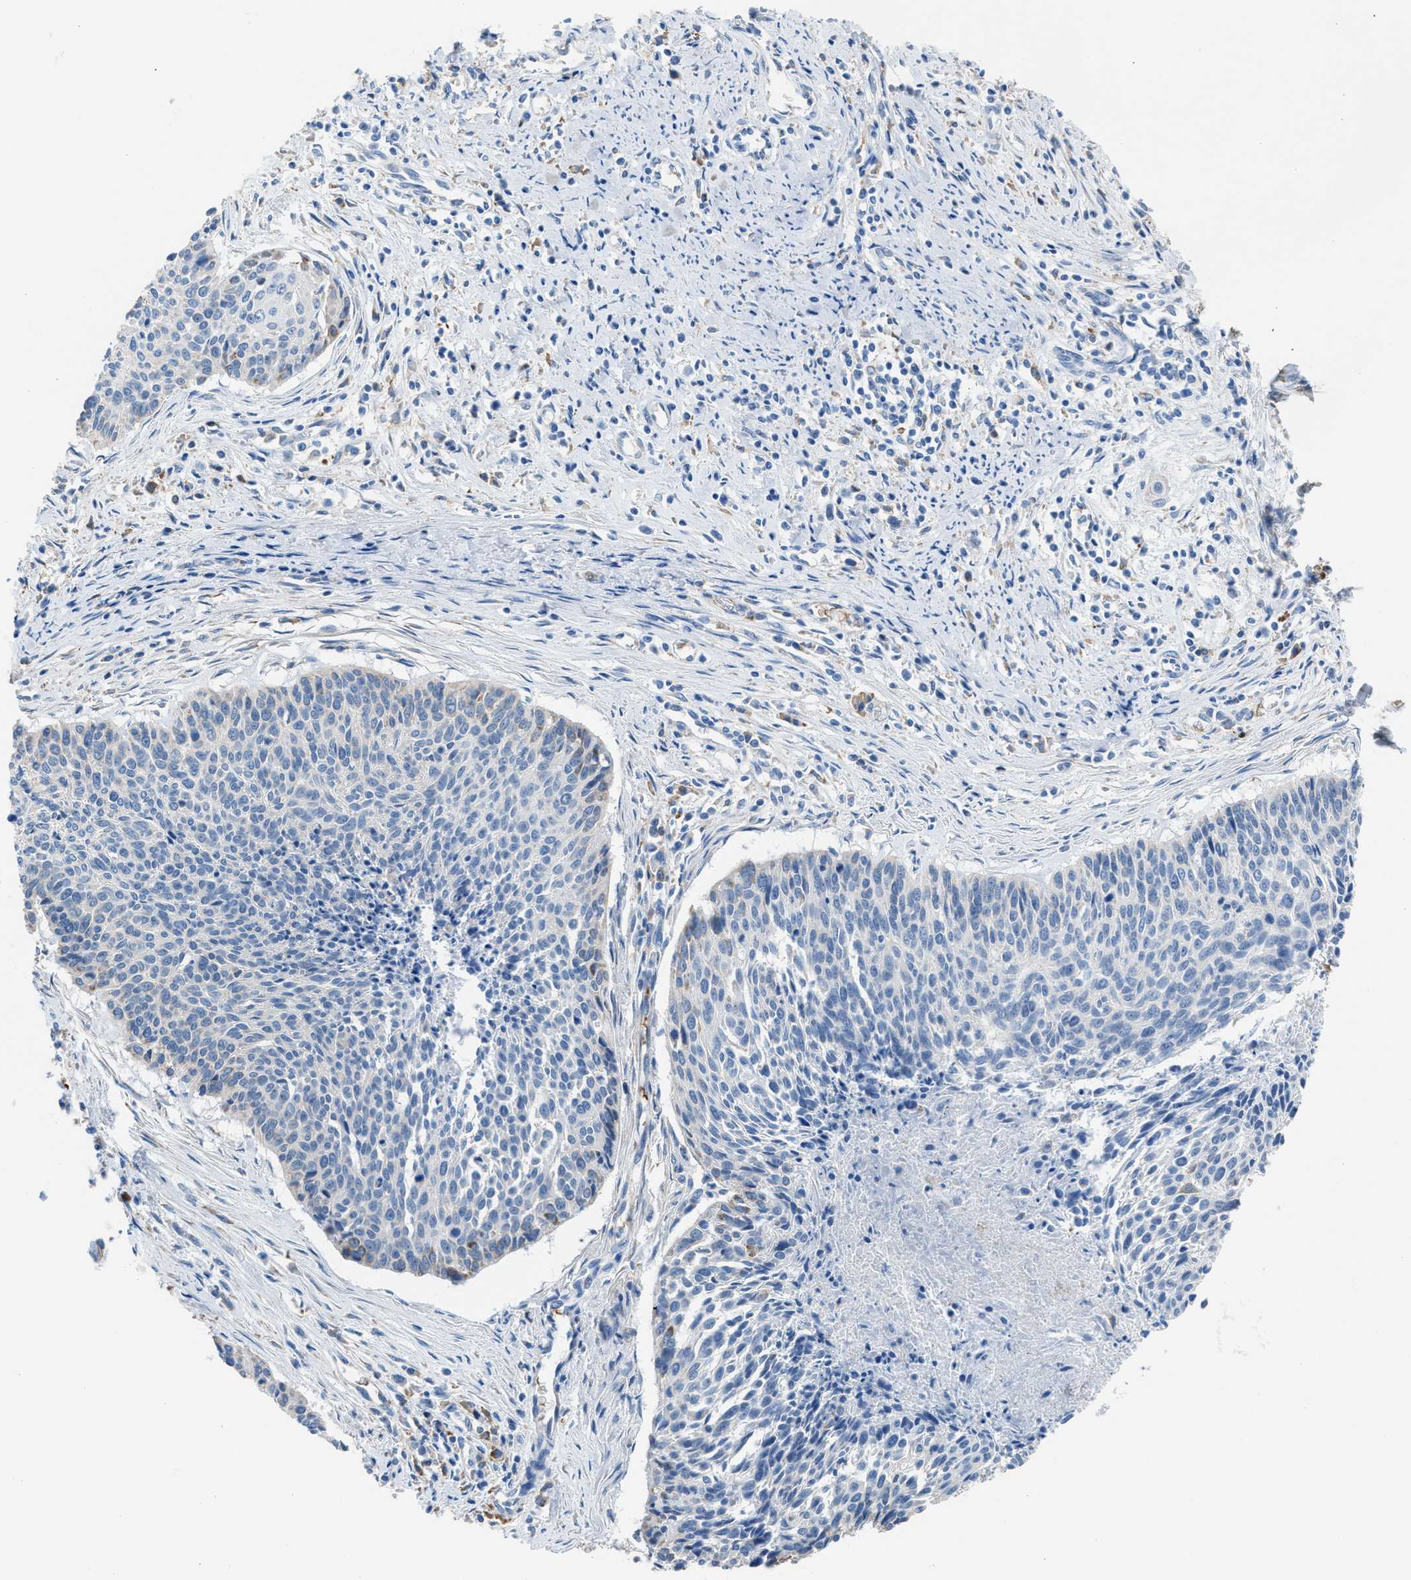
{"staining": {"intensity": "negative", "quantity": "none", "location": "none"}, "tissue": "cervical cancer", "cell_type": "Tumor cells", "image_type": "cancer", "snomed": [{"axis": "morphology", "description": "Squamous cell carcinoma, NOS"}, {"axis": "topography", "description": "Cervix"}], "caption": "This is a histopathology image of immunohistochemistry staining of cervical cancer, which shows no staining in tumor cells.", "gene": "CA3", "patient": {"sex": "female", "age": 55}}